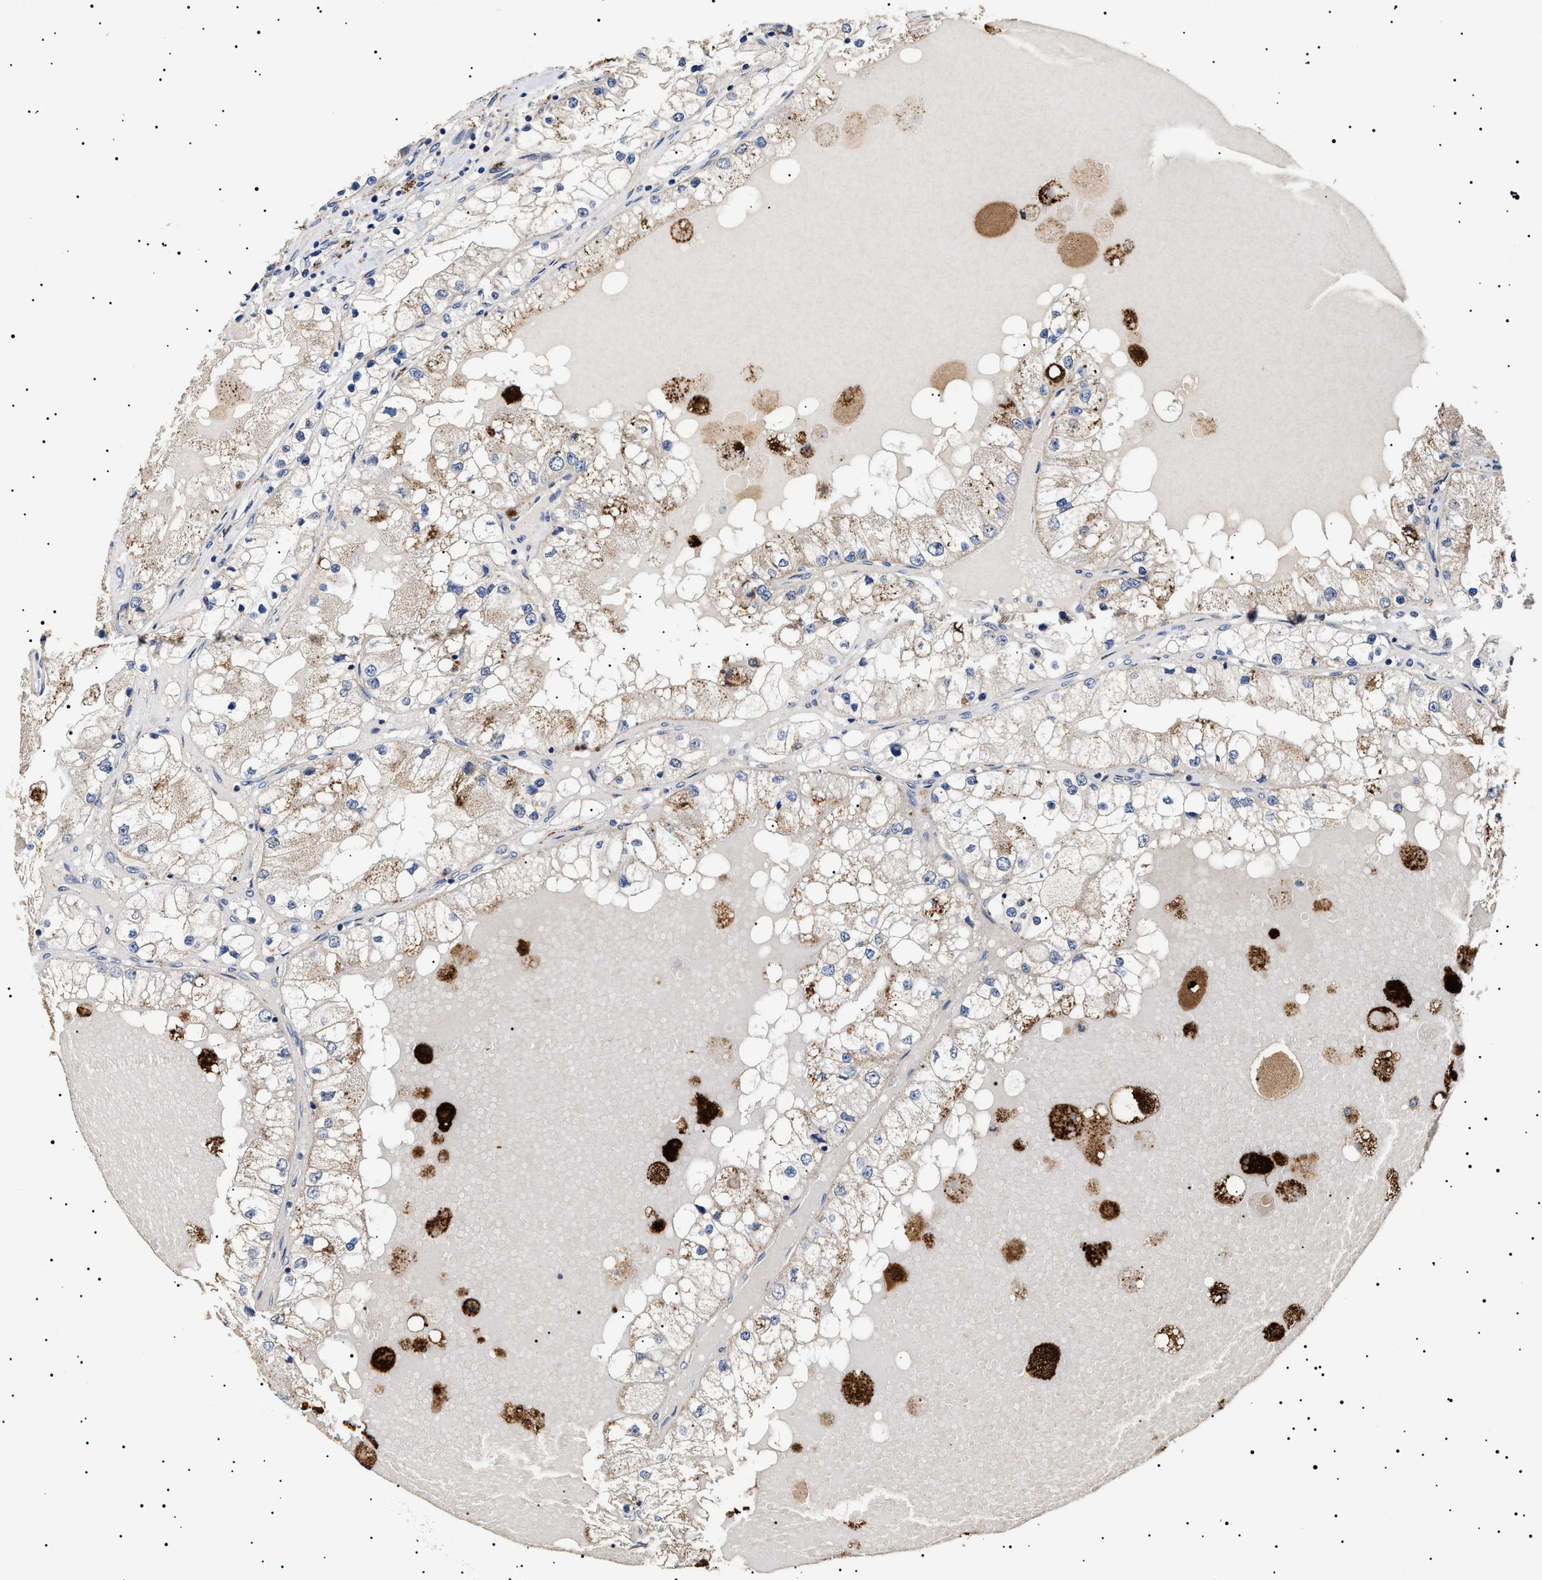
{"staining": {"intensity": "weak", "quantity": "<25%", "location": "cytoplasmic/membranous"}, "tissue": "renal cancer", "cell_type": "Tumor cells", "image_type": "cancer", "snomed": [{"axis": "morphology", "description": "Adenocarcinoma, NOS"}, {"axis": "topography", "description": "Kidney"}], "caption": "A micrograph of renal cancer stained for a protein reveals no brown staining in tumor cells.", "gene": "RAB34", "patient": {"sex": "male", "age": 68}}